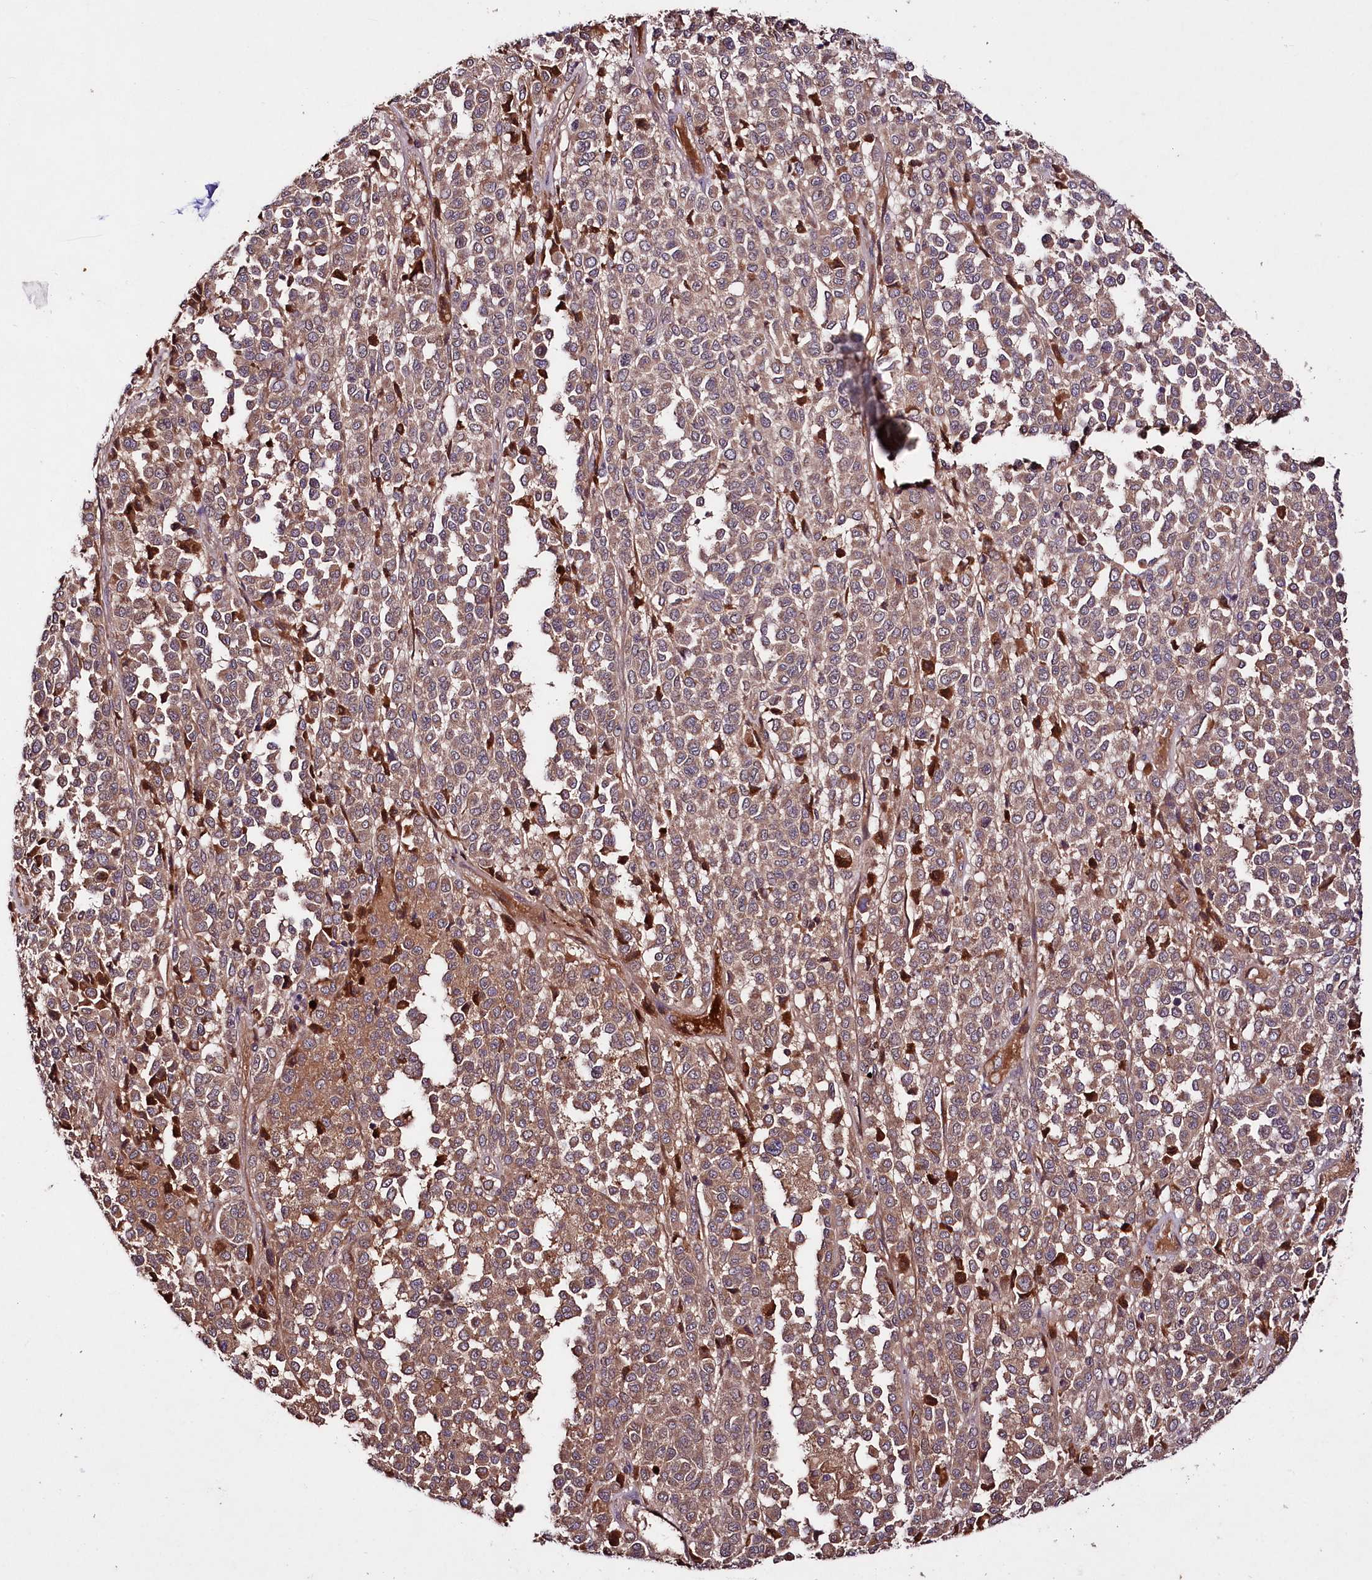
{"staining": {"intensity": "moderate", "quantity": ">75%", "location": "cytoplasmic/membranous"}, "tissue": "melanoma", "cell_type": "Tumor cells", "image_type": "cancer", "snomed": [{"axis": "morphology", "description": "Malignant melanoma, Metastatic site"}, {"axis": "topography", "description": "Pancreas"}], "caption": "Immunohistochemistry (IHC) histopathology image of human malignant melanoma (metastatic site) stained for a protein (brown), which displays medium levels of moderate cytoplasmic/membranous staining in approximately >75% of tumor cells.", "gene": "TNPO3", "patient": {"sex": "female", "age": 30}}